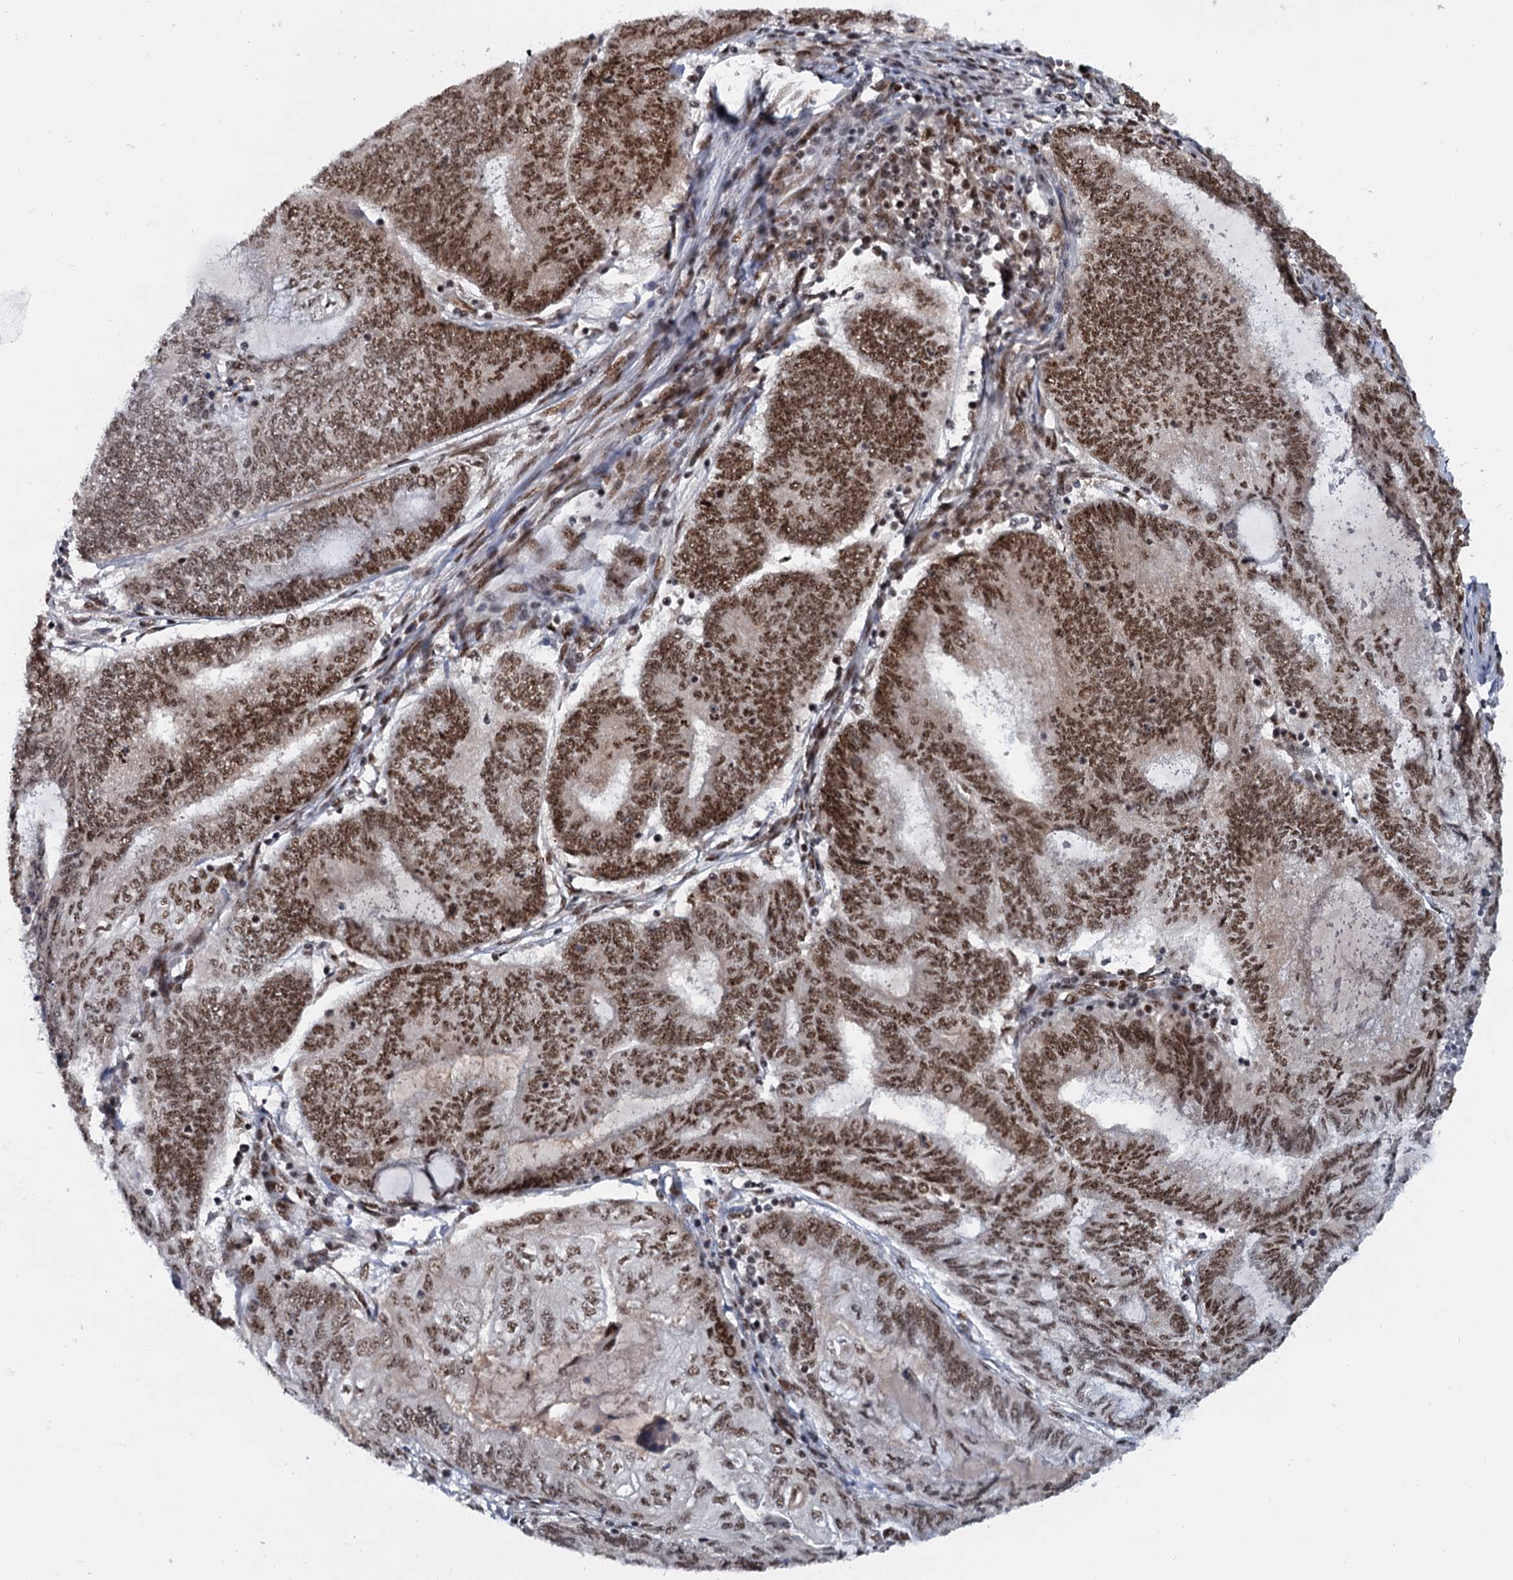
{"staining": {"intensity": "moderate", "quantity": ">75%", "location": "nuclear"}, "tissue": "endometrial cancer", "cell_type": "Tumor cells", "image_type": "cancer", "snomed": [{"axis": "morphology", "description": "Adenocarcinoma, NOS"}, {"axis": "topography", "description": "Uterus"}, {"axis": "topography", "description": "Endometrium"}], "caption": "About >75% of tumor cells in human endometrial cancer show moderate nuclear protein staining as visualized by brown immunohistochemical staining.", "gene": "WBP4", "patient": {"sex": "female", "age": 70}}